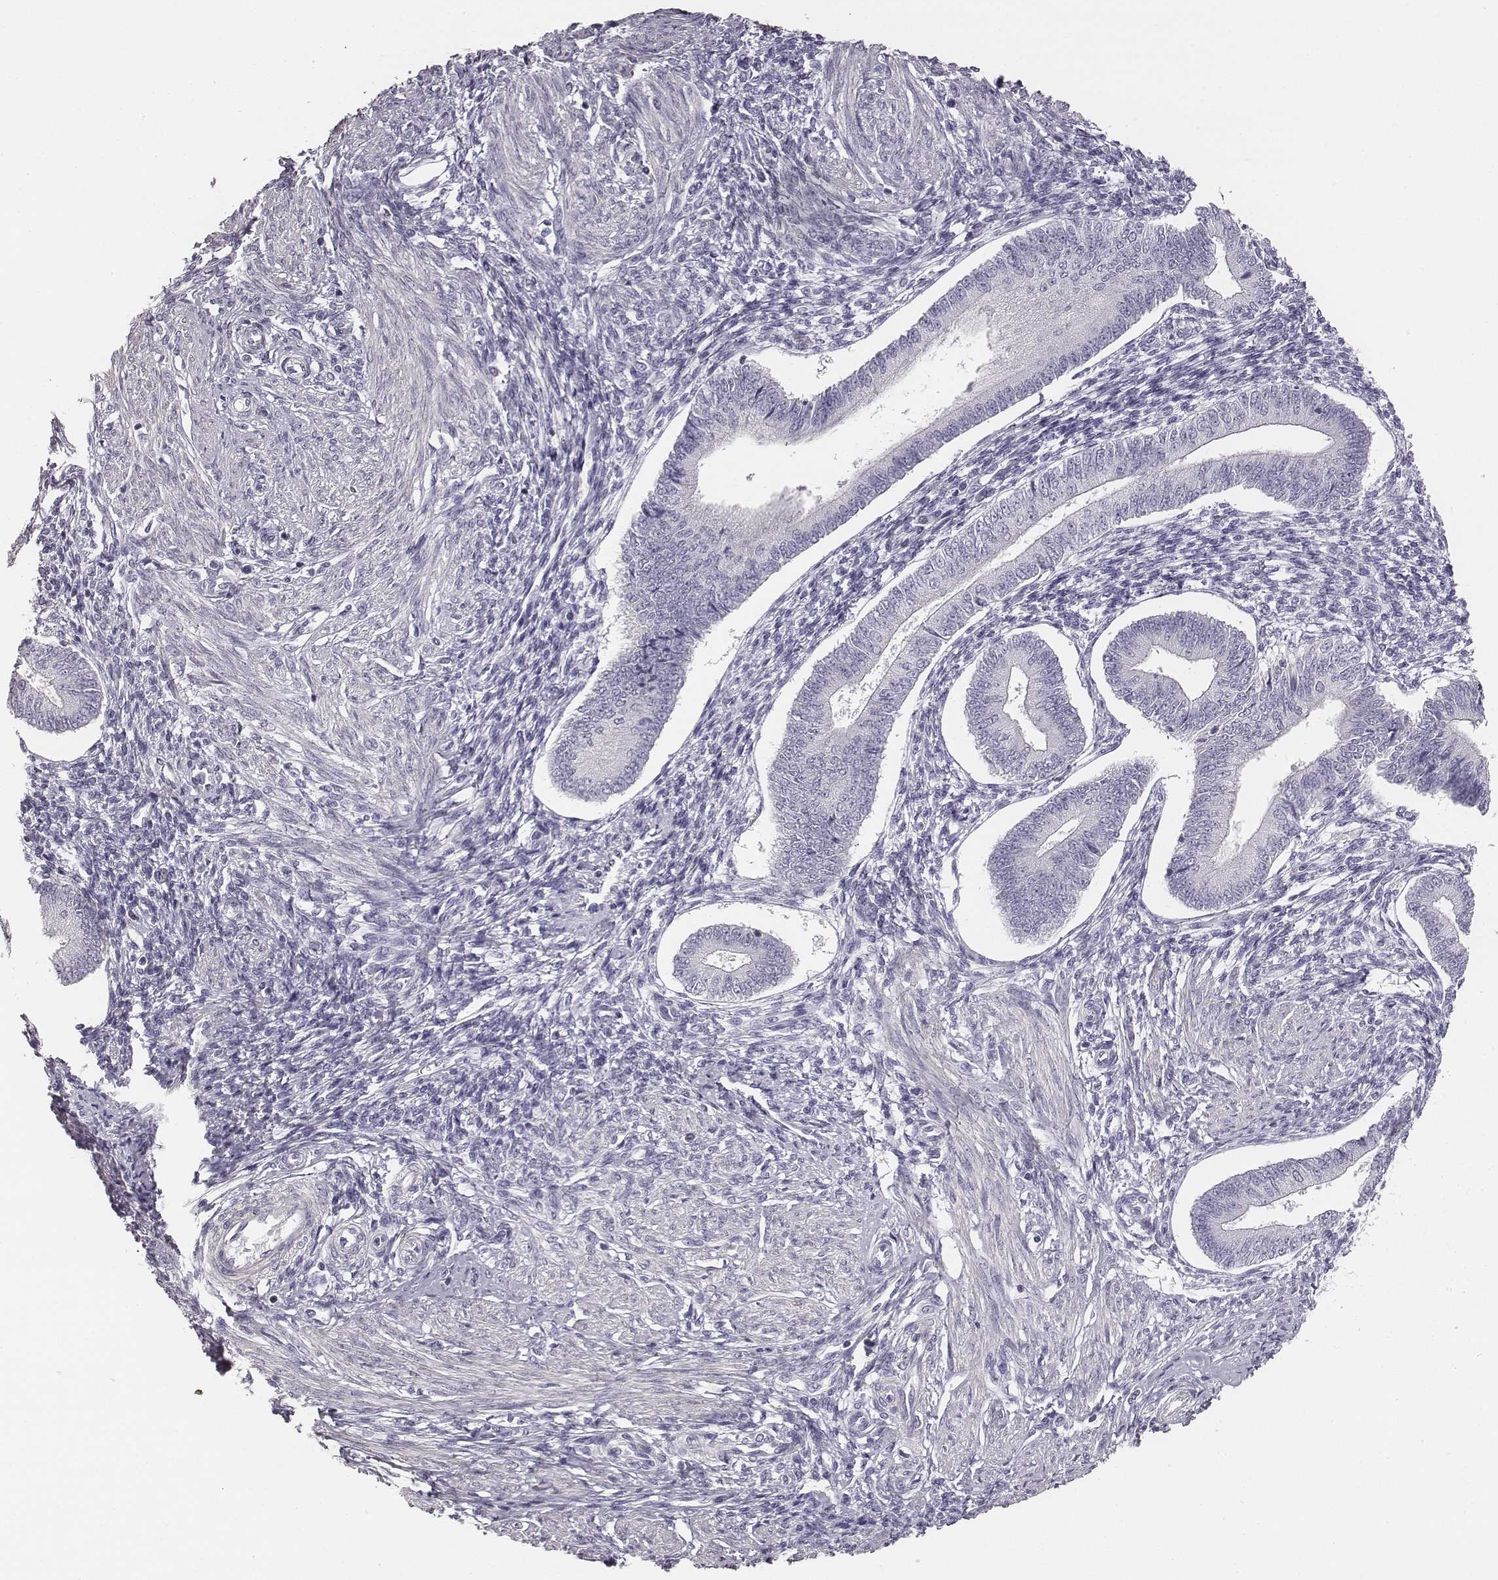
{"staining": {"intensity": "negative", "quantity": "none", "location": "none"}, "tissue": "endometrium", "cell_type": "Cells in endometrial stroma", "image_type": "normal", "snomed": [{"axis": "morphology", "description": "Normal tissue, NOS"}, {"axis": "topography", "description": "Endometrium"}], "caption": "The photomicrograph displays no staining of cells in endometrial stroma in normal endometrium.", "gene": "ADAM7", "patient": {"sex": "female", "age": 42}}